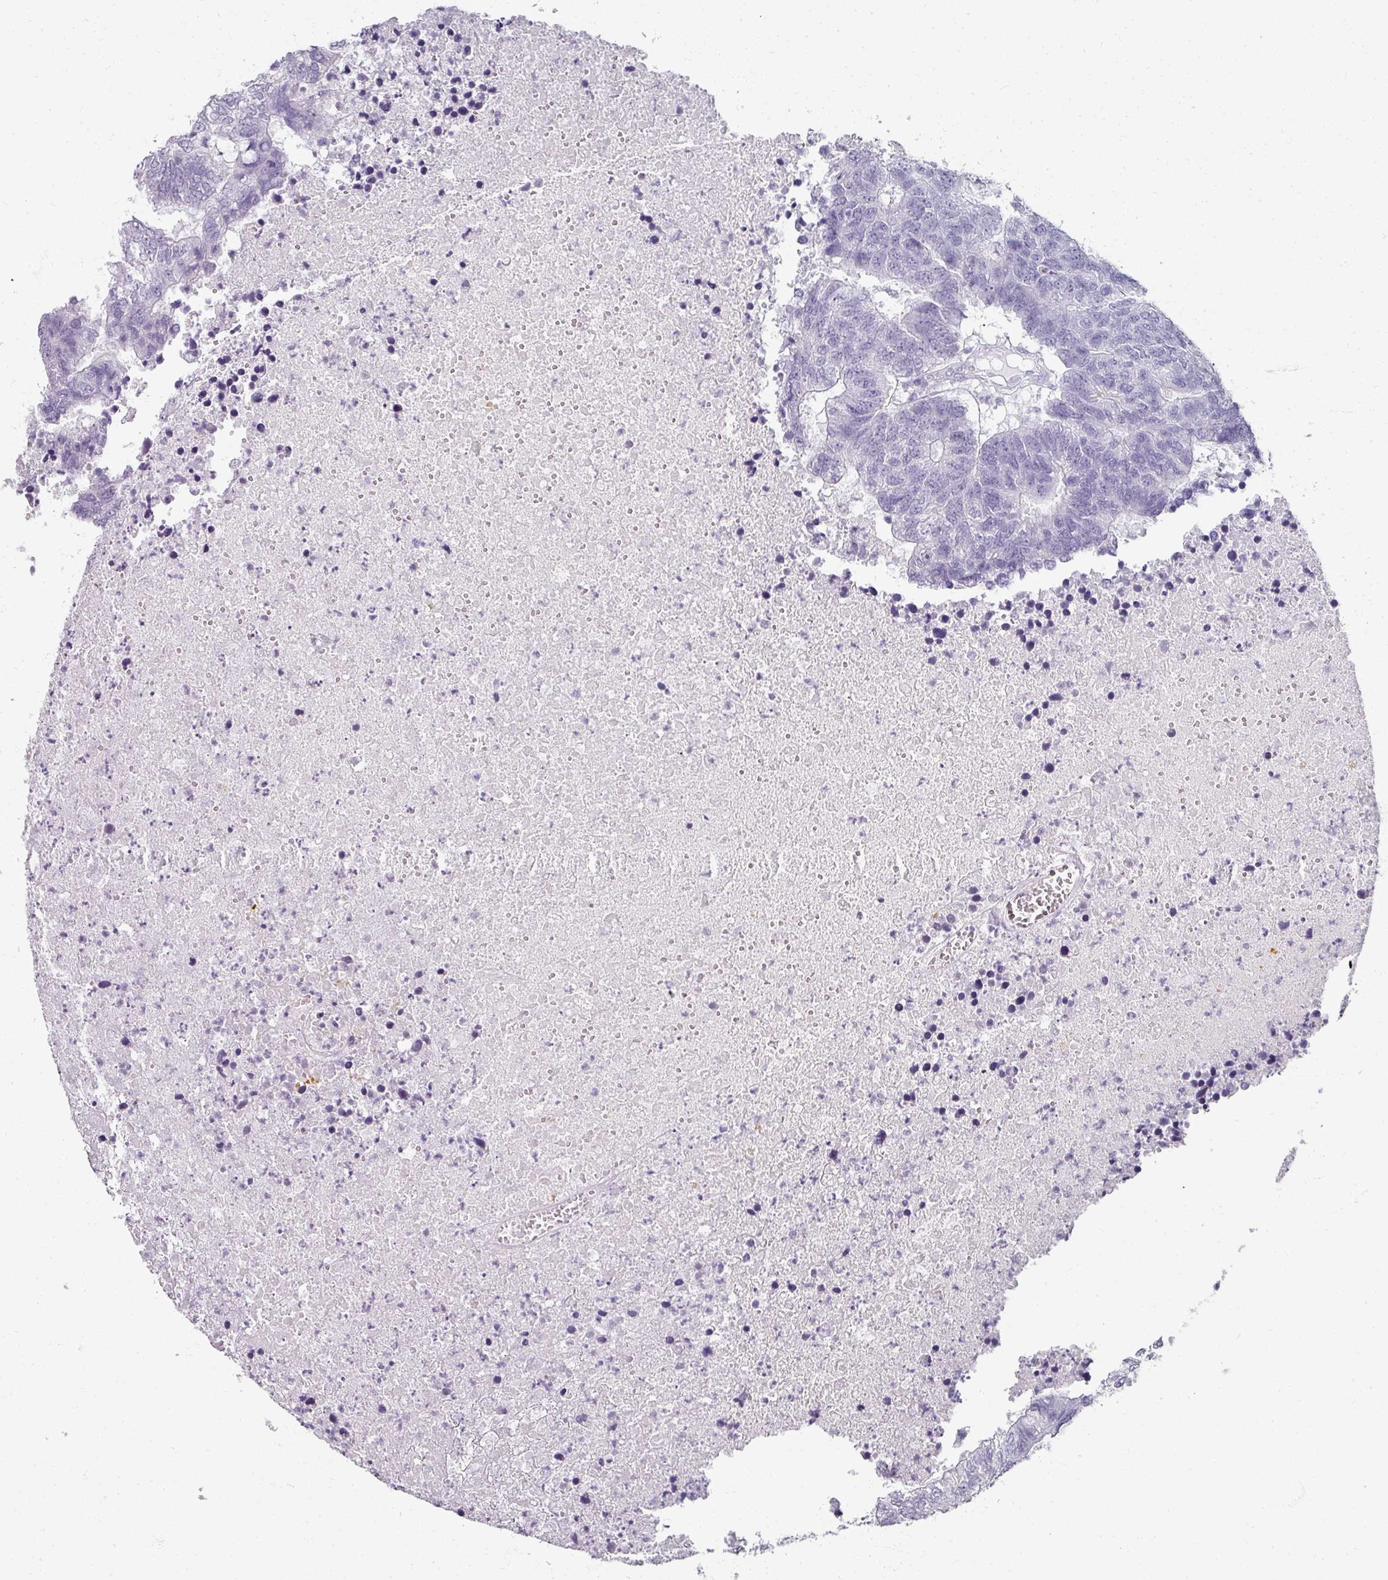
{"staining": {"intensity": "negative", "quantity": "none", "location": "none"}, "tissue": "colorectal cancer", "cell_type": "Tumor cells", "image_type": "cancer", "snomed": [{"axis": "morphology", "description": "Adenocarcinoma, NOS"}, {"axis": "topography", "description": "Colon"}], "caption": "Immunohistochemical staining of human adenocarcinoma (colorectal) exhibits no significant positivity in tumor cells. (DAB (3,3'-diaminobenzidine) immunohistochemistry with hematoxylin counter stain).", "gene": "REG3G", "patient": {"sex": "female", "age": 48}}